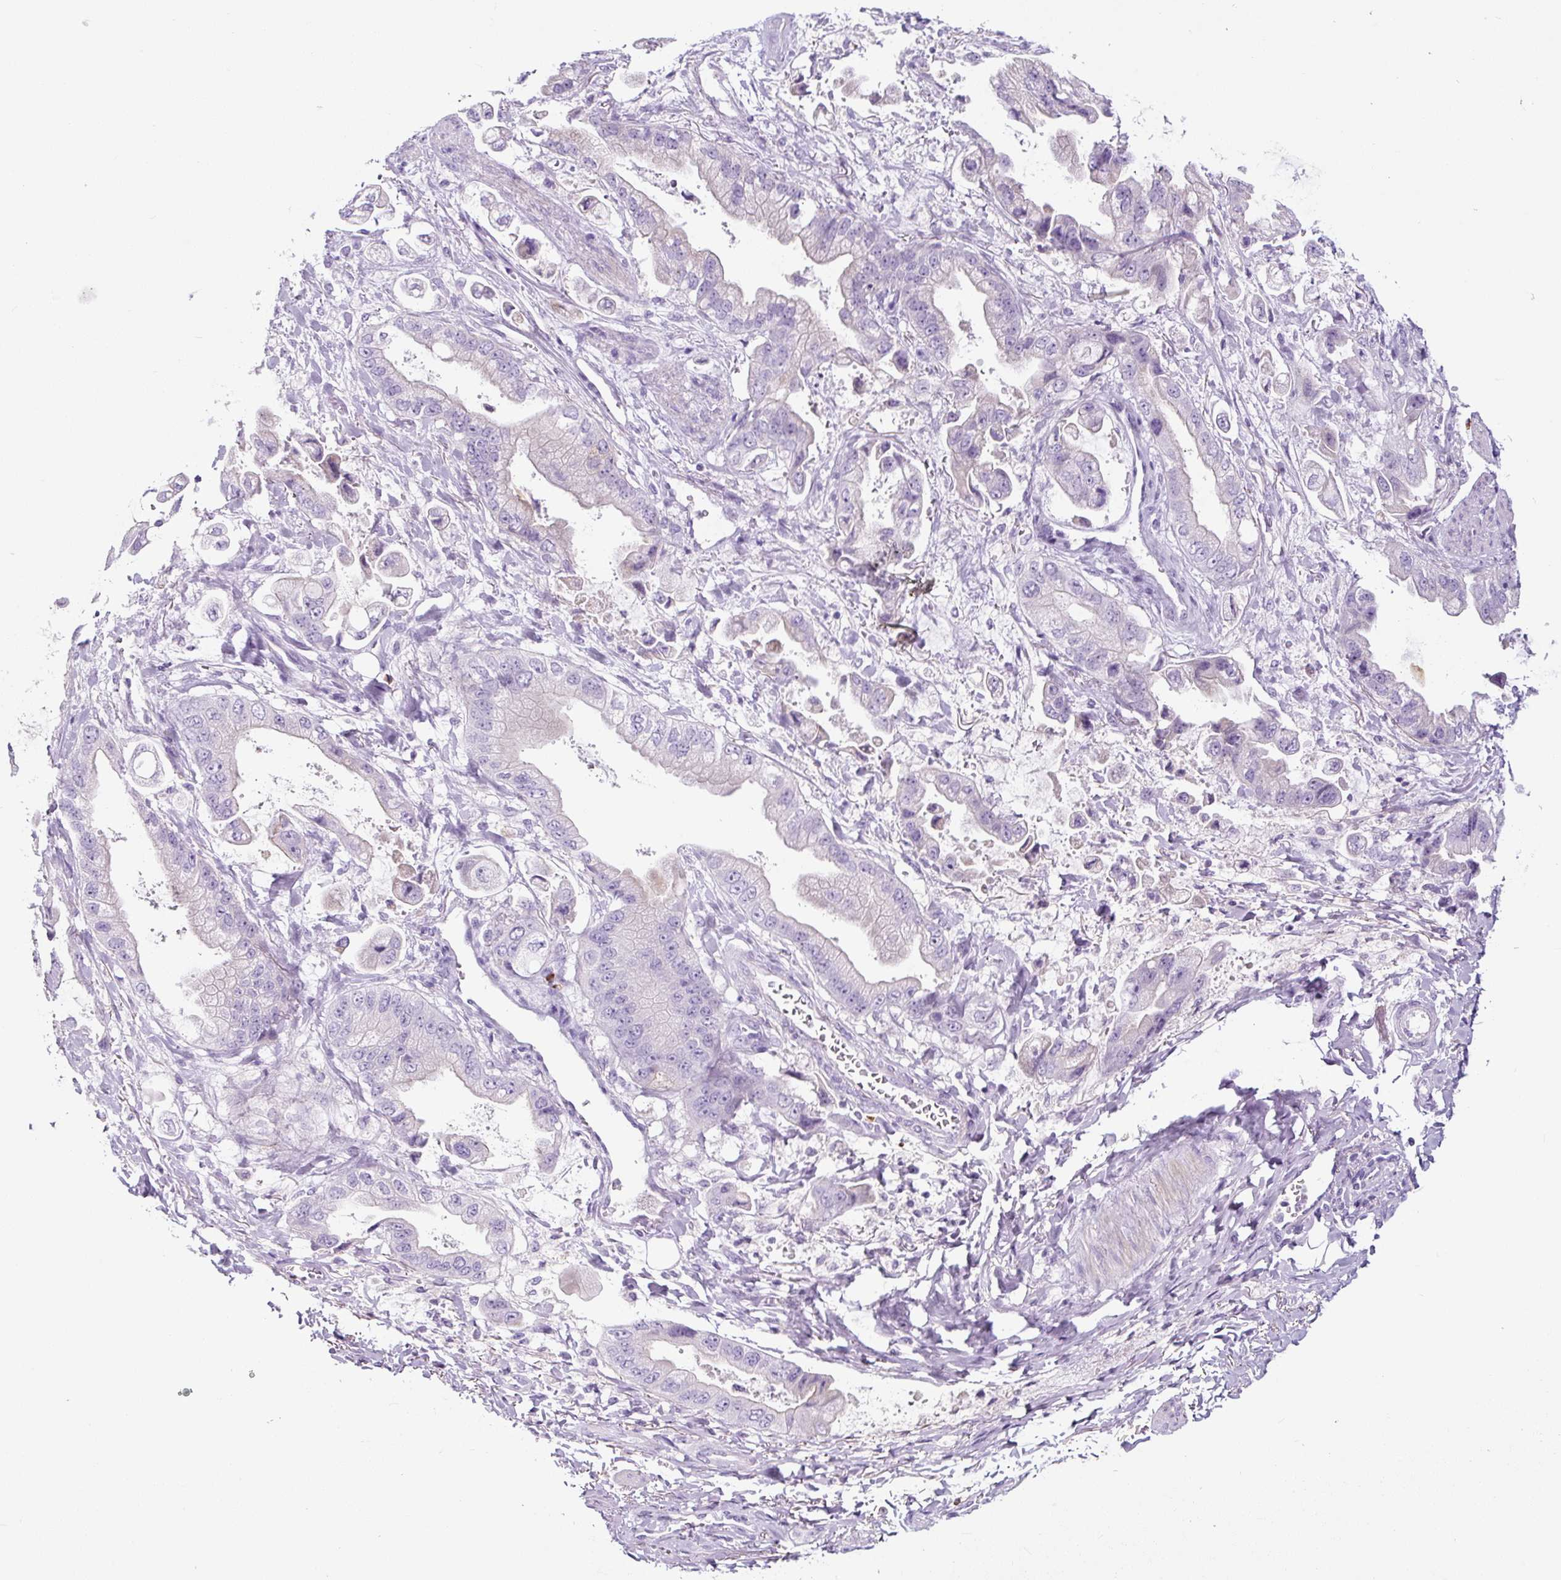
{"staining": {"intensity": "negative", "quantity": "none", "location": "none"}, "tissue": "stomach cancer", "cell_type": "Tumor cells", "image_type": "cancer", "snomed": [{"axis": "morphology", "description": "Adenocarcinoma, NOS"}, {"axis": "topography", "description": "Stomach"}], "caption": "There is no significant staining in tumor cells of adenocarcinoma (stomach). (Brightfield microscopy of DAB IHC at high magnification).", "gene": "RNF212B", "patient": {"sex": "male", "age": 62}}